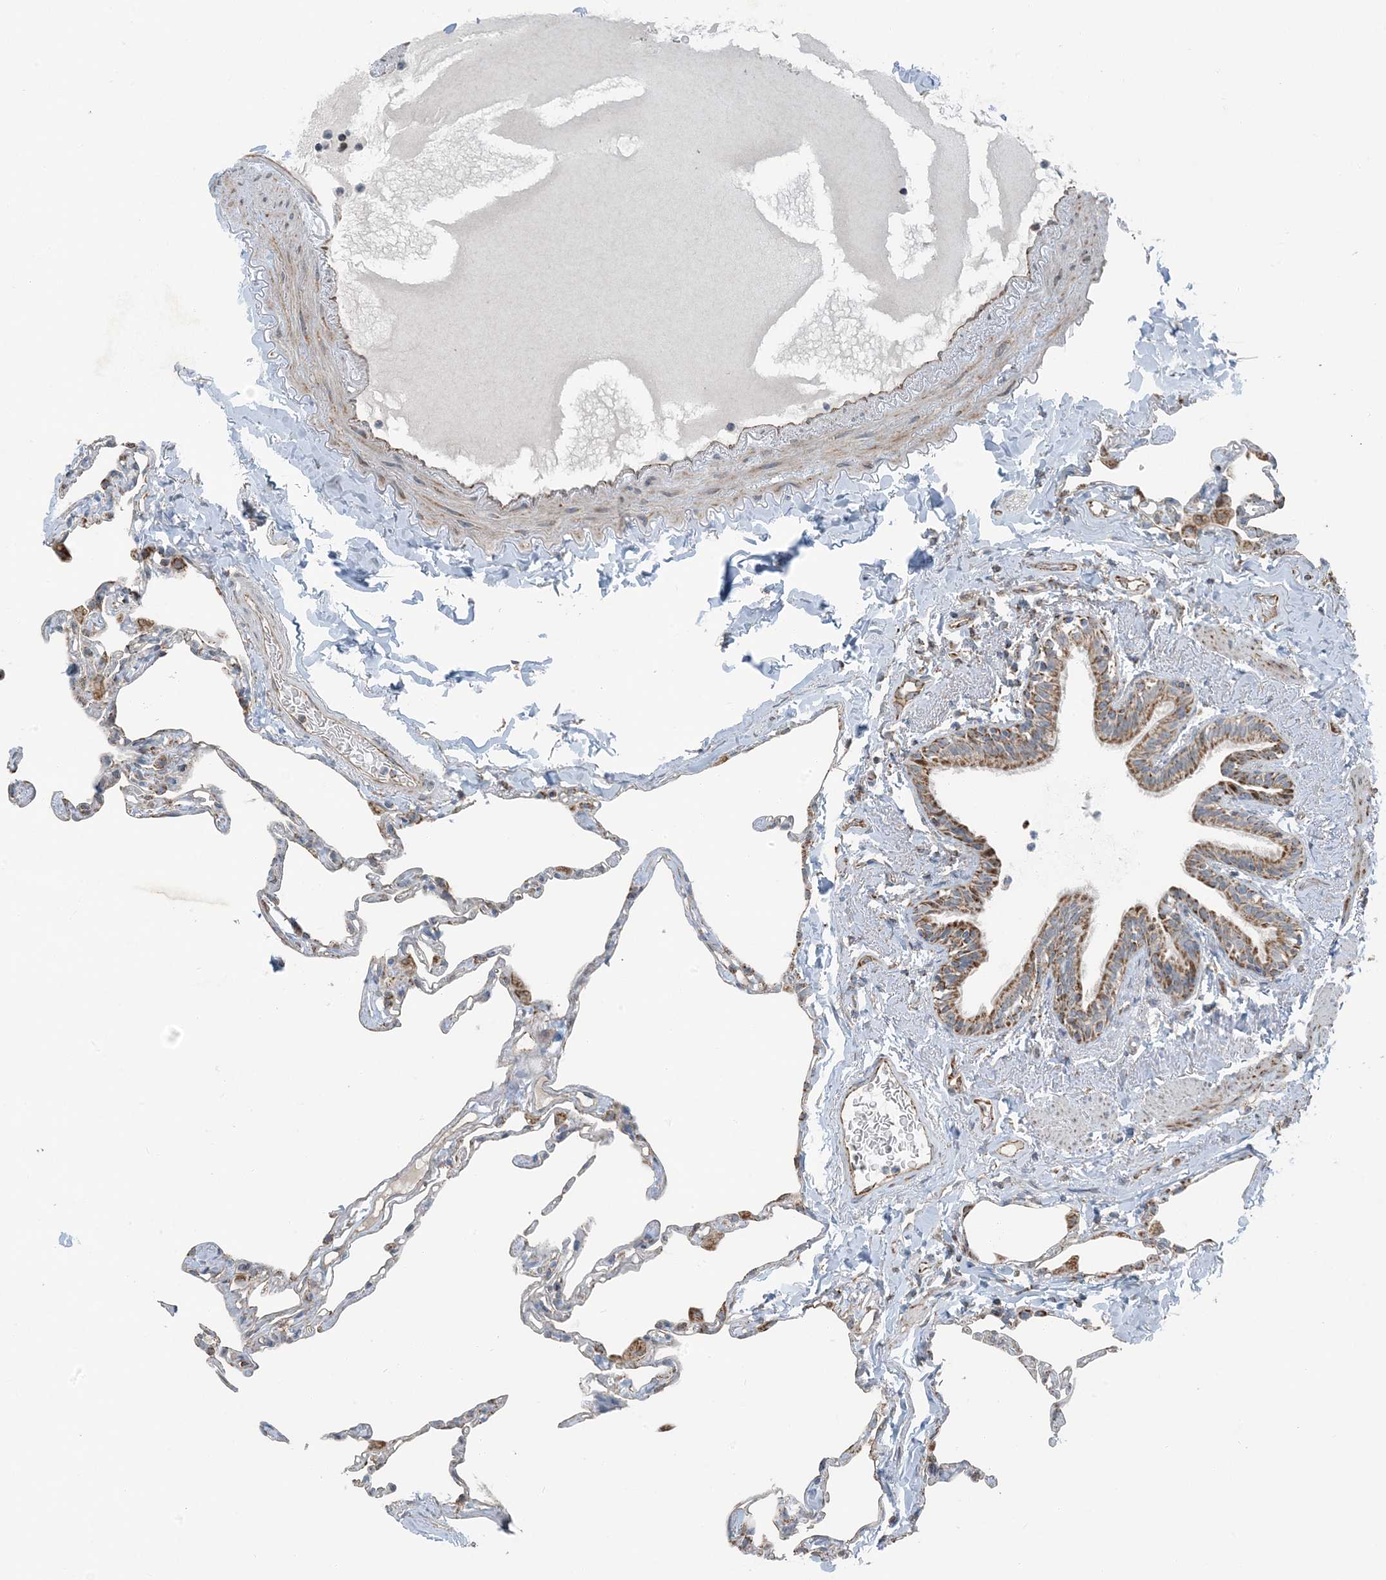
{"staining": {"intensity": "moderate", "quantity": "<25%", "location": "cytoplasmic/membranous"}, "tissue": "lung", "cell_type": "Alveolar cells", "image_type": "normal", "snomed": [{"axis": "morphology", "description": "Normal tissue, NOS"}, {"axis": "topography", "description": "Lung"}], "caption": "Lung stained with immunohistochemistry (IHC) exhibits moderate cytoplasmic/membranous positivity in approximately <25% of alveolar cells. (IHC, brightfield microscopy, high magnification).", "gene": "PILRB", "patient": {"sex": "male", "age": 65}}